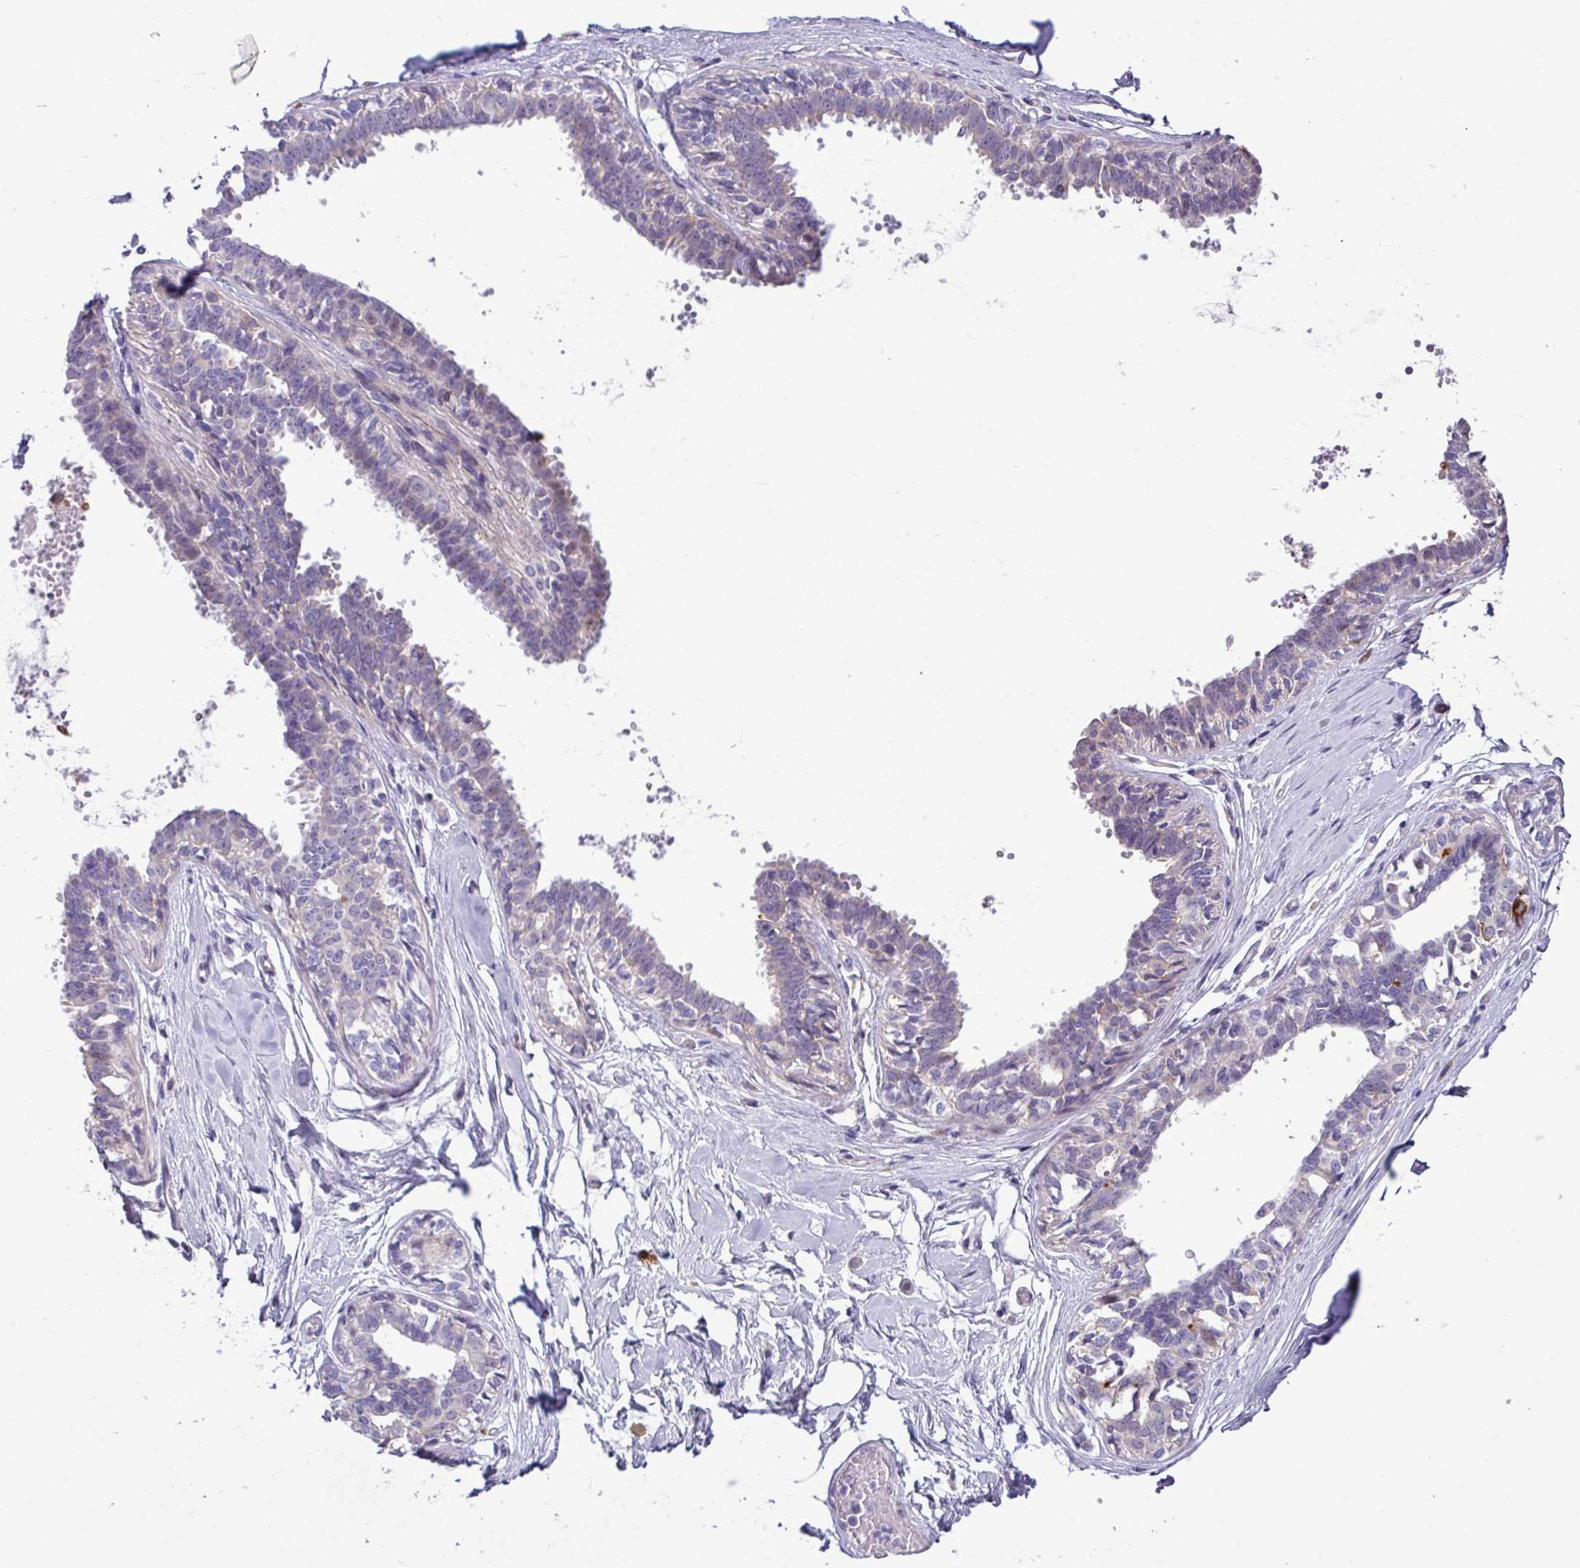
{"staining": {"intensity": "negative", "quantity": "none", "location": "none"}, "tissue": "breast", "cell_type": "Adipocytes", "image_type": "normal", "snomed": [{"axis": "morphology", "description": "Normal tissue, NOS"}, {"axis": "topography", "description": "Breast"}], "caption": "A high-resolution photomicrograph shows IHC staining of unremarkable breast, which displays no significant staining in adipocytes.", "gene": "IRGC", "patient": {"sex": "female", "age": 27}}